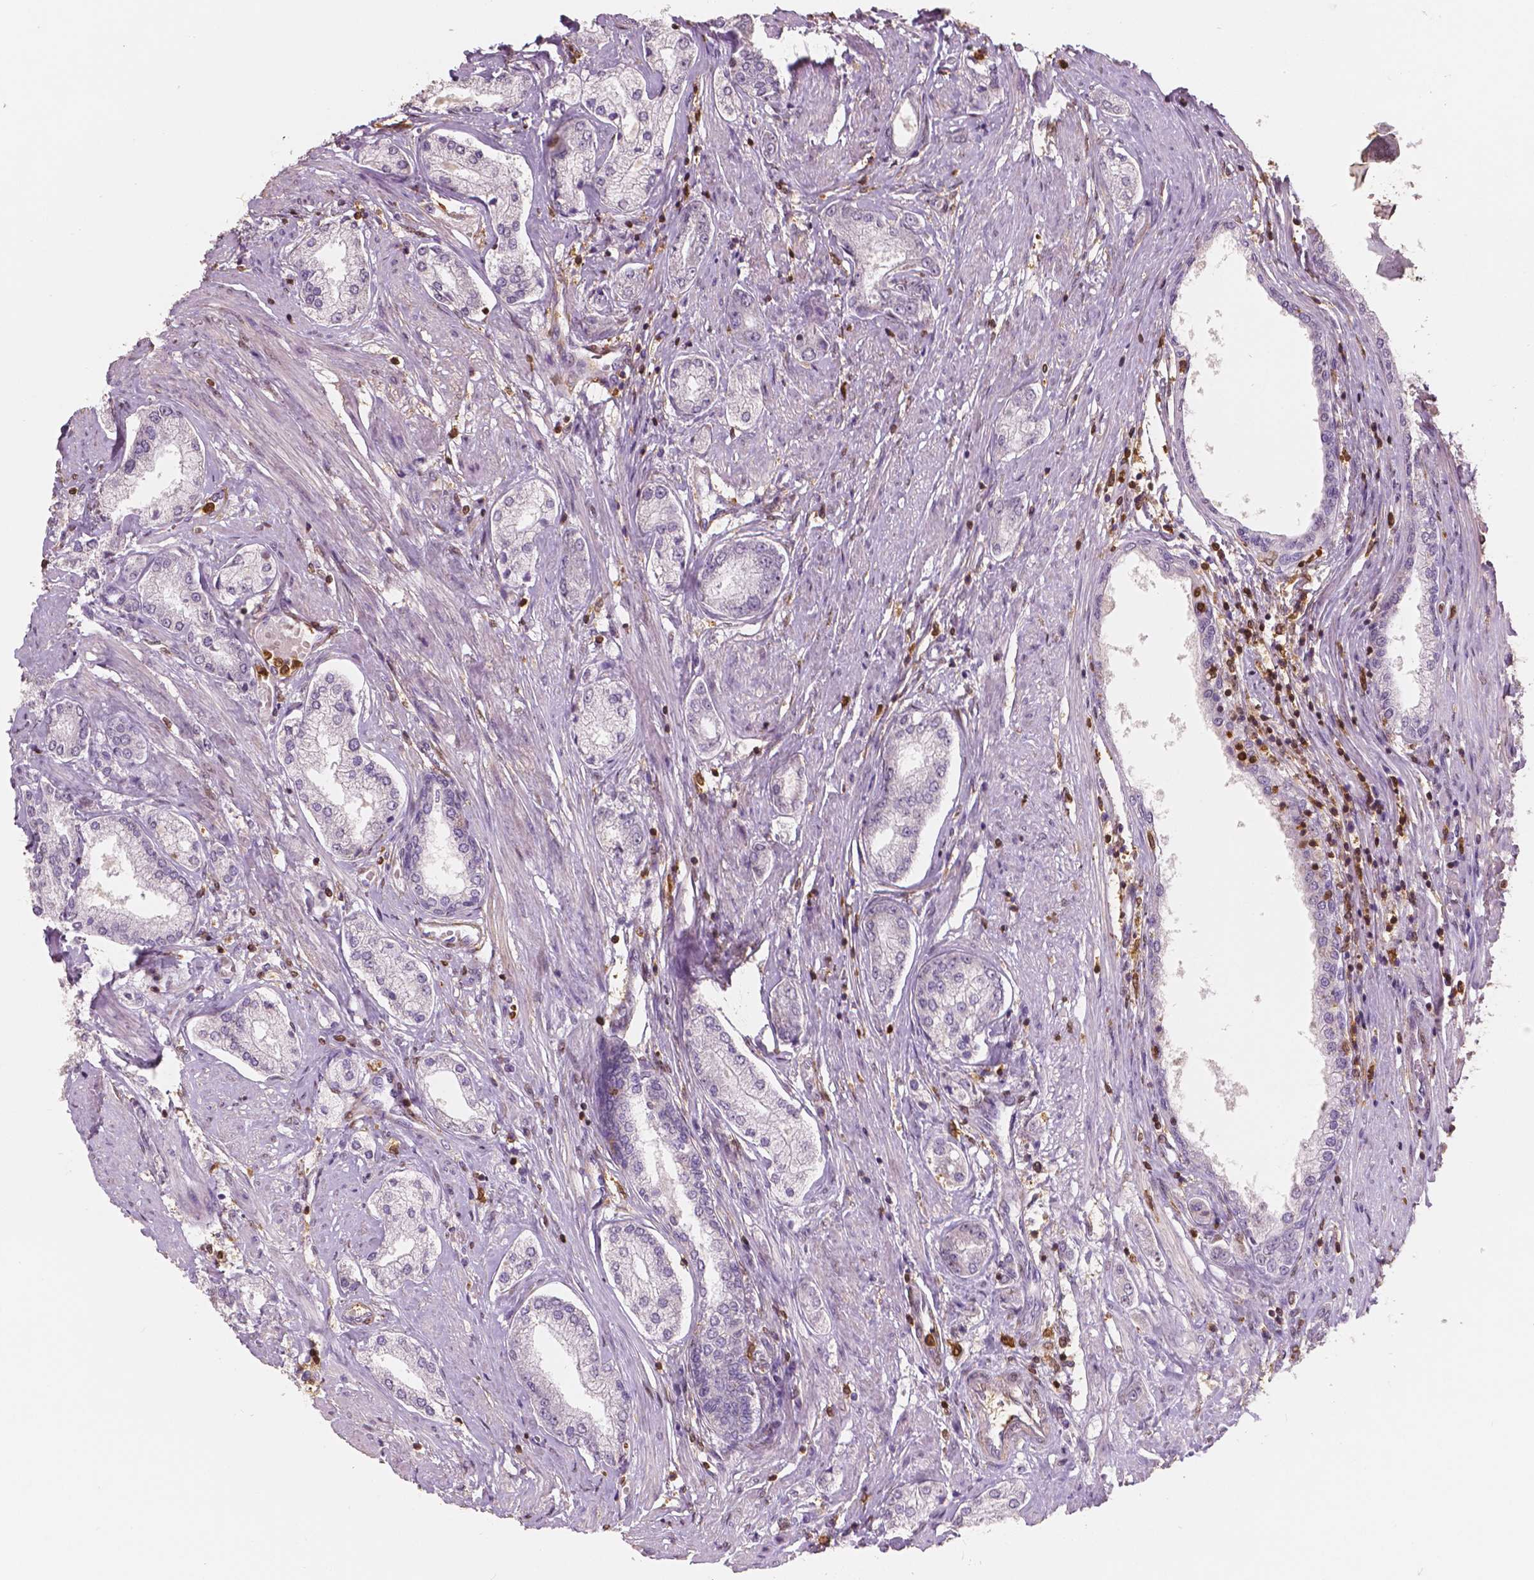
{"staining": {"intensity": "negative", "quantity": "none", "location": "none"}, "tissue": "prostate cancer", "cell_type": "Tumor cells", "image_type": "cancer", "snomed": [{"axis": "morphology", "description": "Adenocarcinoma, NOS"}, {"axis": "topography", "description": "Prostate"}], "caption": "Human adenocarcinoma (prostate) stained for a protein using immunohistochemistry reveals no staining in tumor cells.", "gene": "S100A4", "patient": {"sex": "male", "age": 63}}